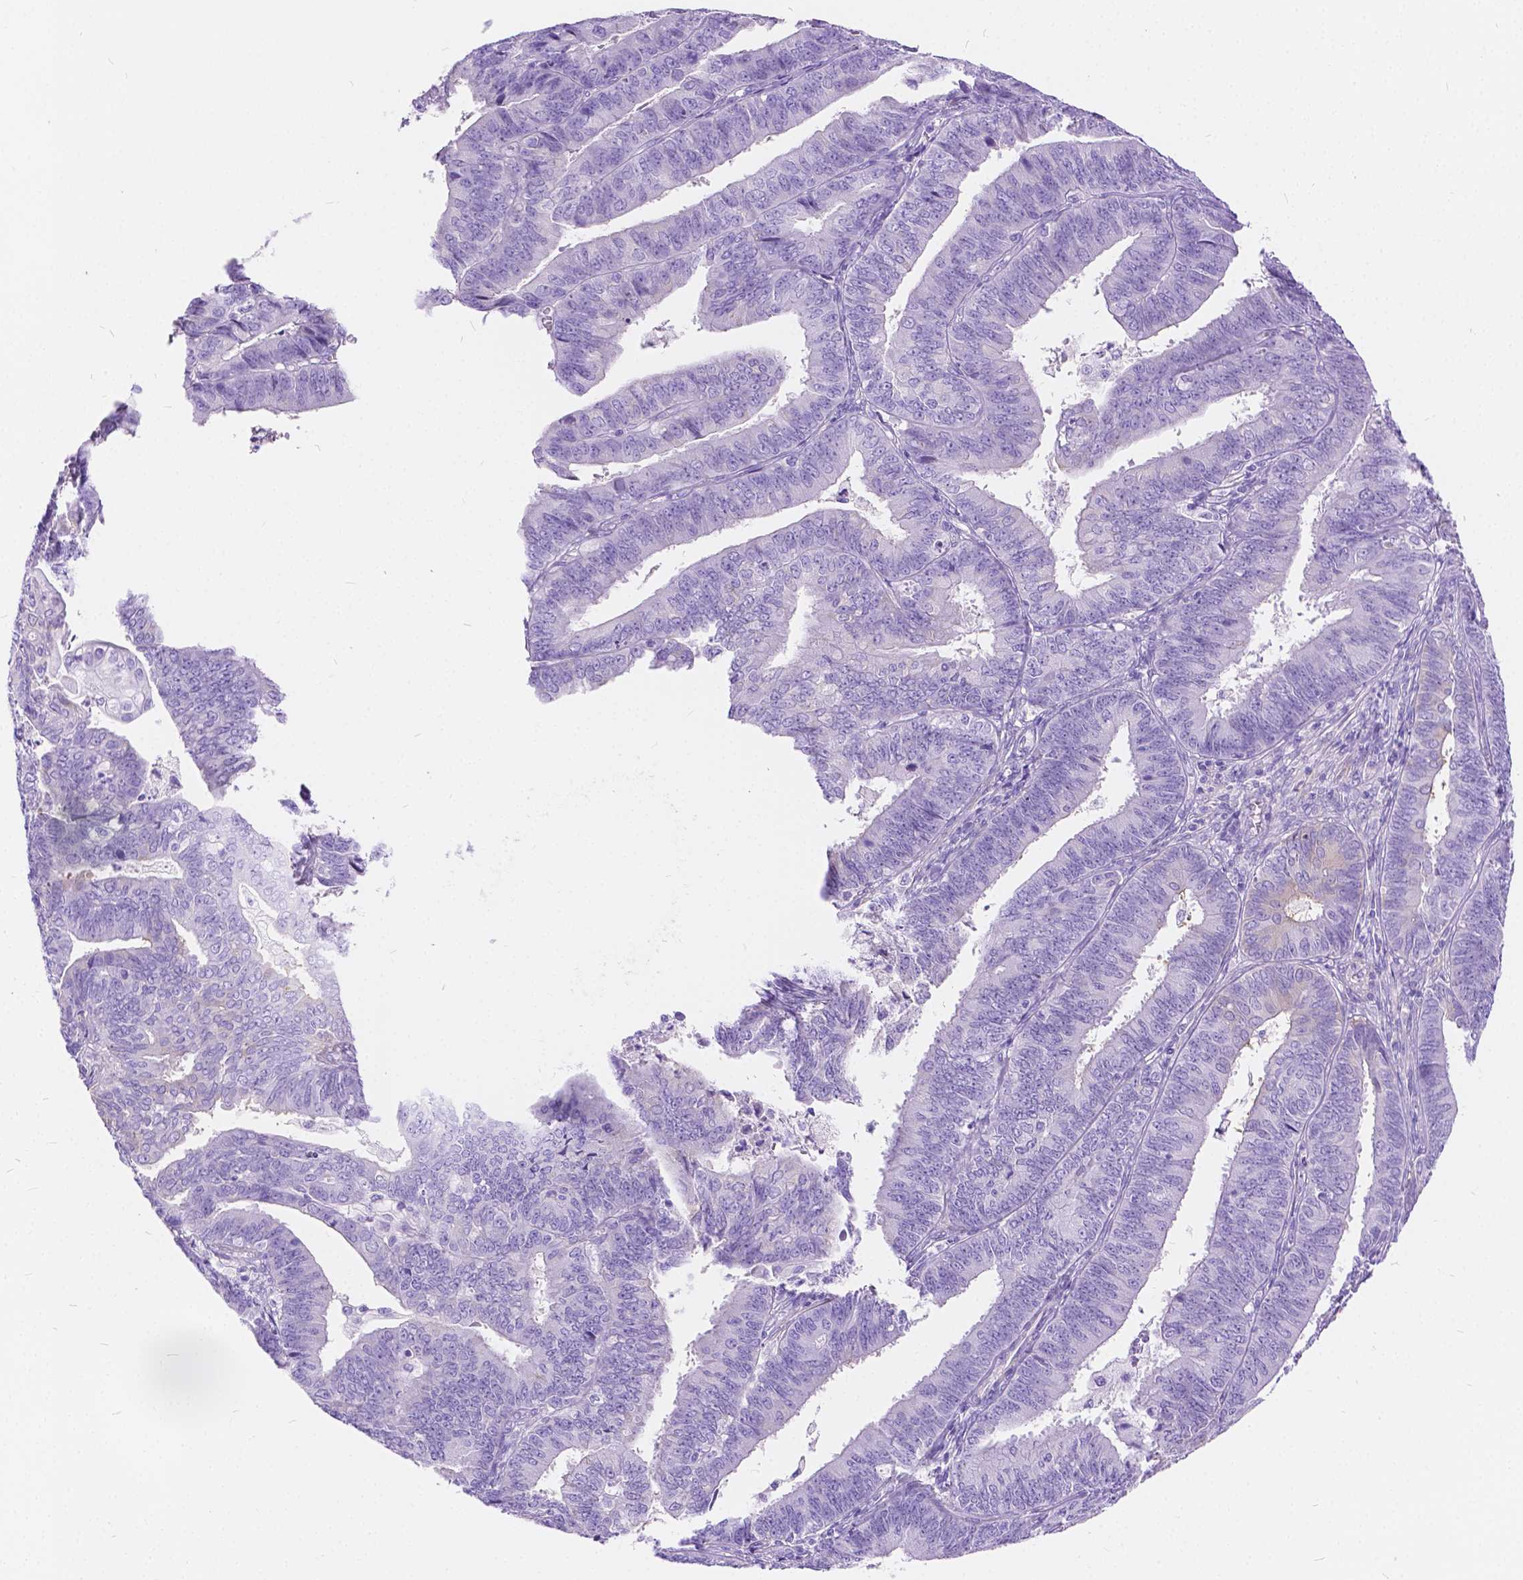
{"staining": {"intensity": "negative", "quantity": "none", "location": "none"}, "tissue": "endometrial cancer", "cell_type": "Tumor cells", "image_type": "cancer", "snomed": [{"axis": "morphology", "description": "Adenocarcinoma, NOS"}, {"axis": "topography", "description": "Endometrium"}], "caption": "IHC histopathology image of neoplastic tissue: human endometrial cancer (adenocarcinoma) stained with DAB (3,3'-diaminobenzidine) displays no significant protein positivity in tumor cells.", "gene": "CHRM1", "patient": {"sex": "female", "age": 73}}